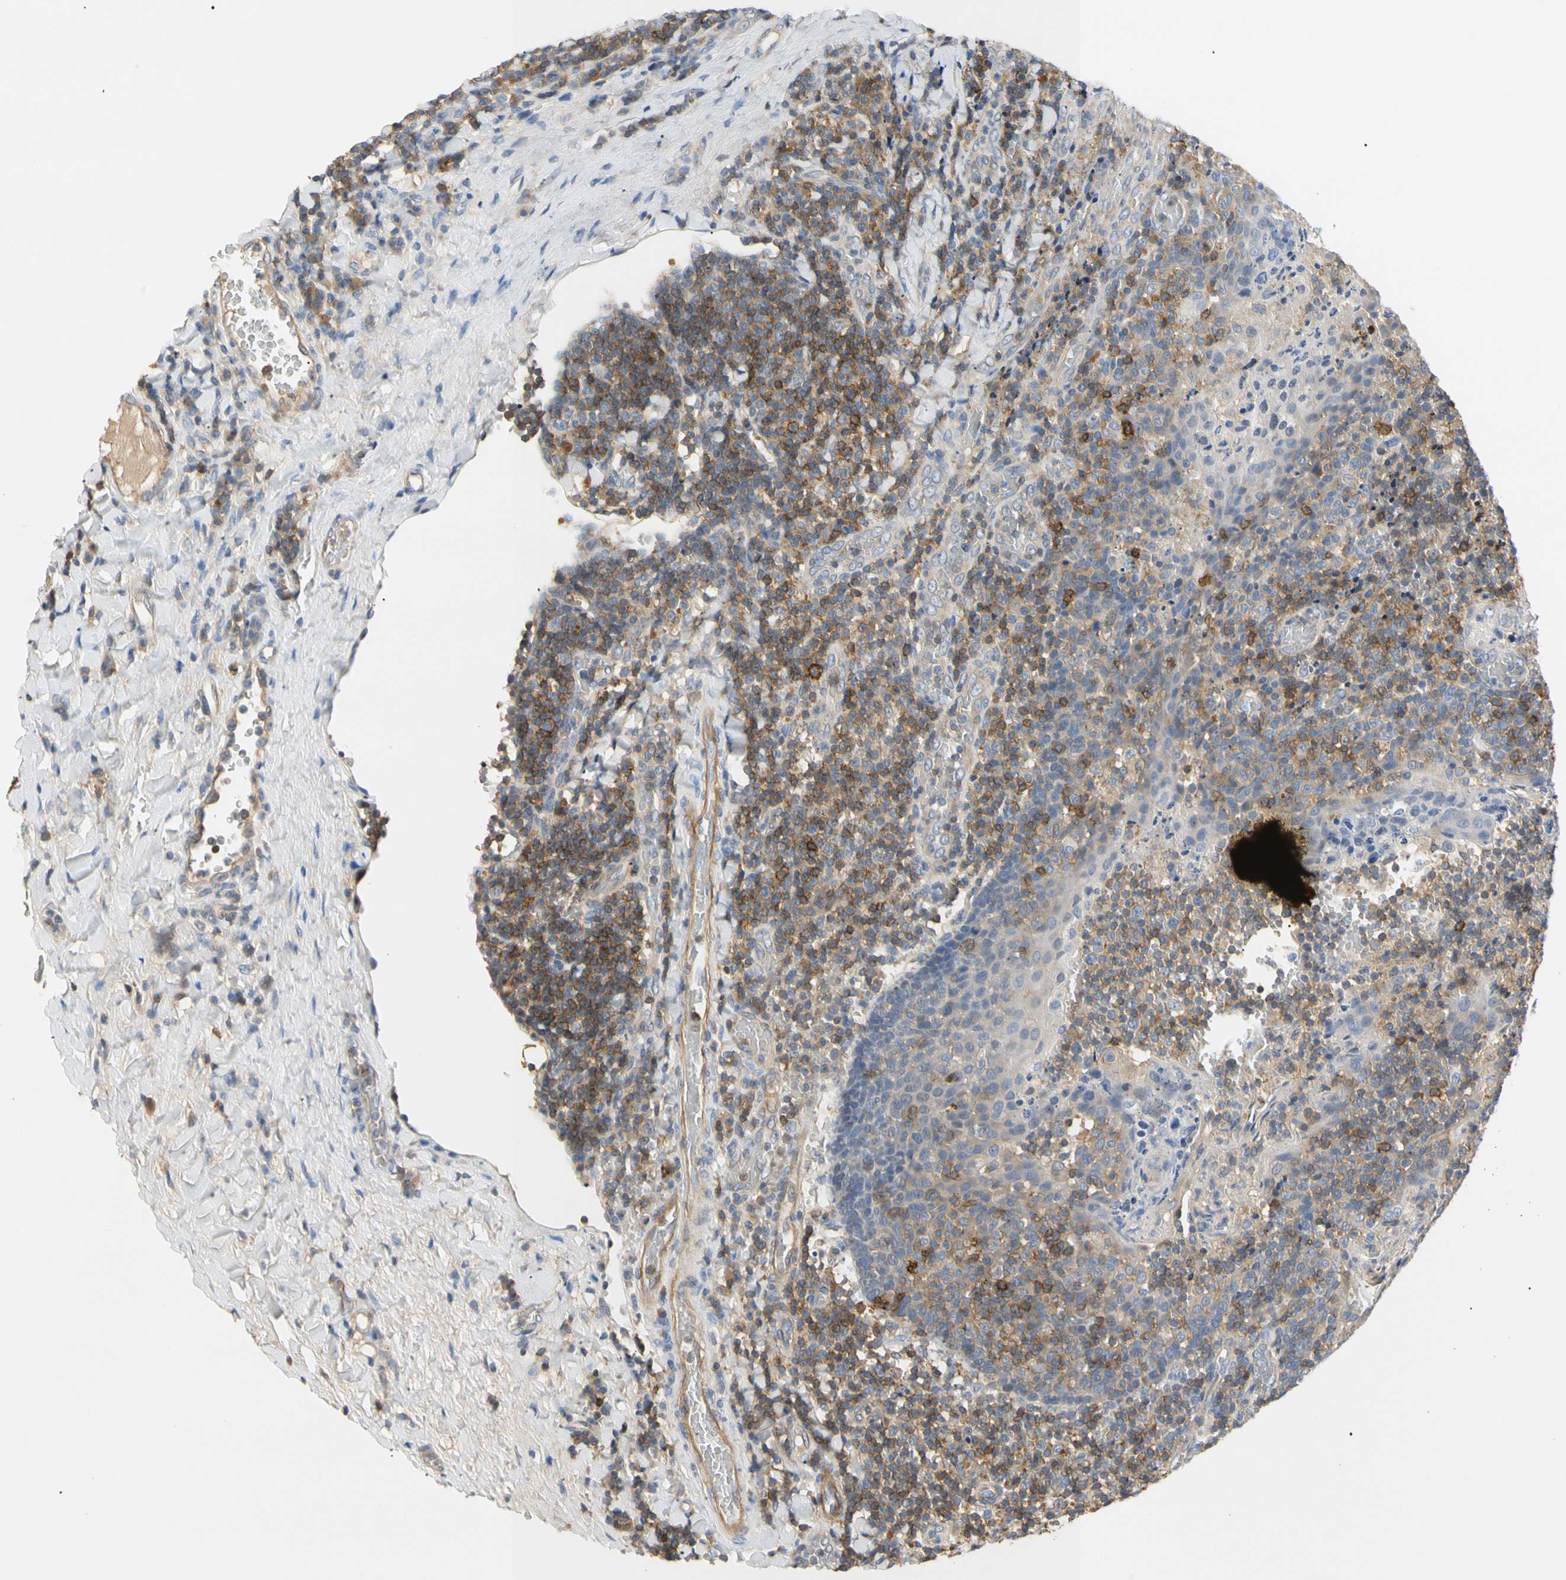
{"staining": {"intensity": "moderate", "quantity": "25%-75%", "location": "cytoplasmic/membranous"}, "tissue": "tonsil", "cell_type": "Germinal center cells", "image_type": "normal", "snomed": [{"axis": "morphology", "description": "Normal tissue, NOS"}, {"axis": "topography", "description": "Tonsil"}], "caption": "Protein staining of unremarkable tonsil reveals moderate cytoplasmic/membranous staining in approximately 25%-75% of germinal center cells.", "gene": "TNFRSF18", "patient": {"sex": "male", "age": 17}}